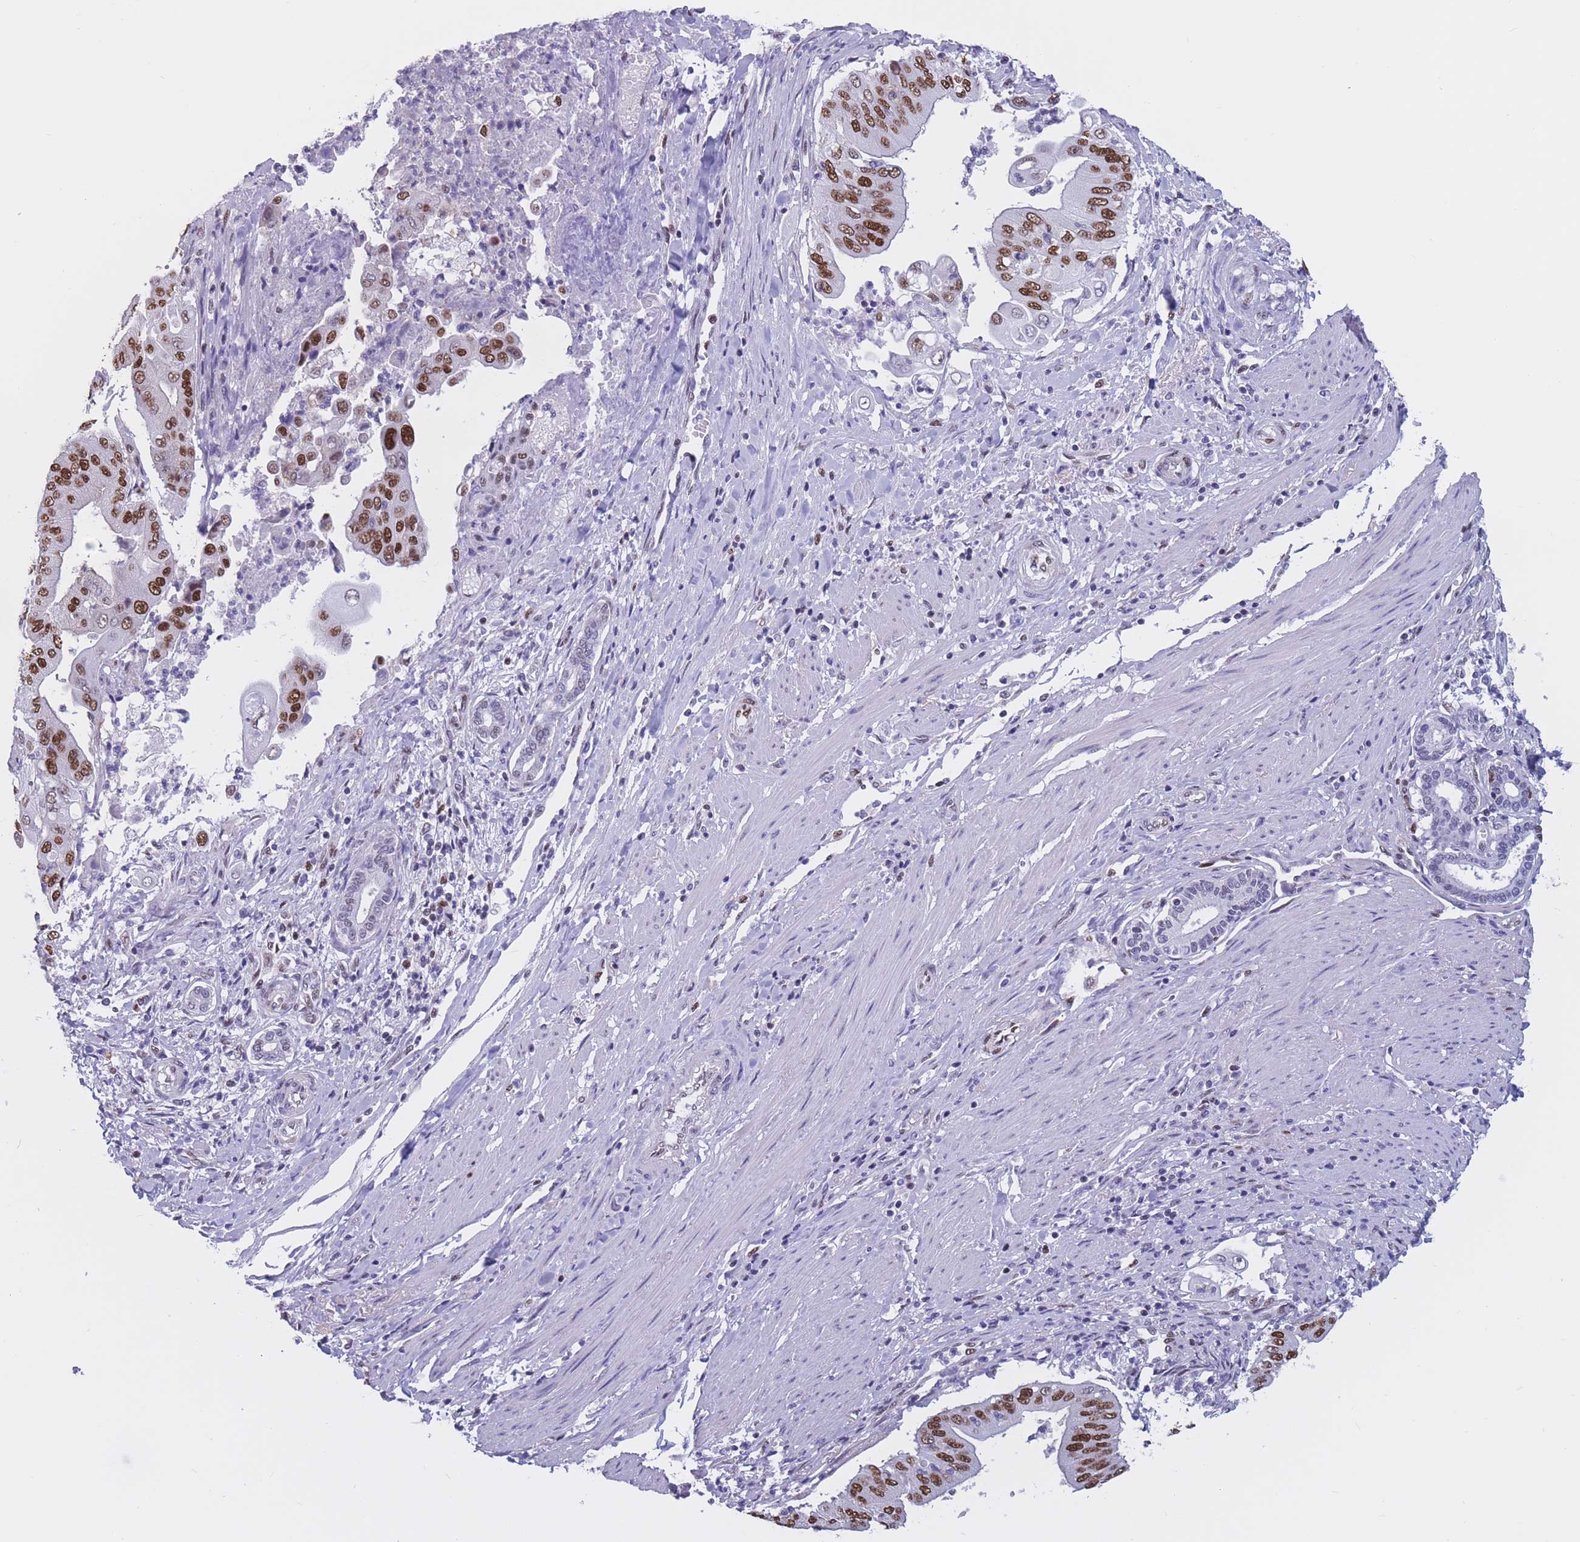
{"staining": {"intensity": "strong", "quantity": ">75%", "location": "nuclear"}, "tissue": "pancreatic cancer", "cell_type": "Tumor cells", "image_type": "cancer", "snomed": [{"axis": "morphology", "description": "Adenocarcinoma, NOS"}, {"axis": "topography", "description": "Pancreas"}], "caption": "High-power microscopy captured an immunohistochemistry photomicrograph of pancreatic adenocarcinoma, revealing strong nuclear staining in about >75% of tumor cells. (Brightfield microscopy of DAB IHC at high magnification).", "gene": "NASP", "patient": {"sex": "female", "age": 77}}